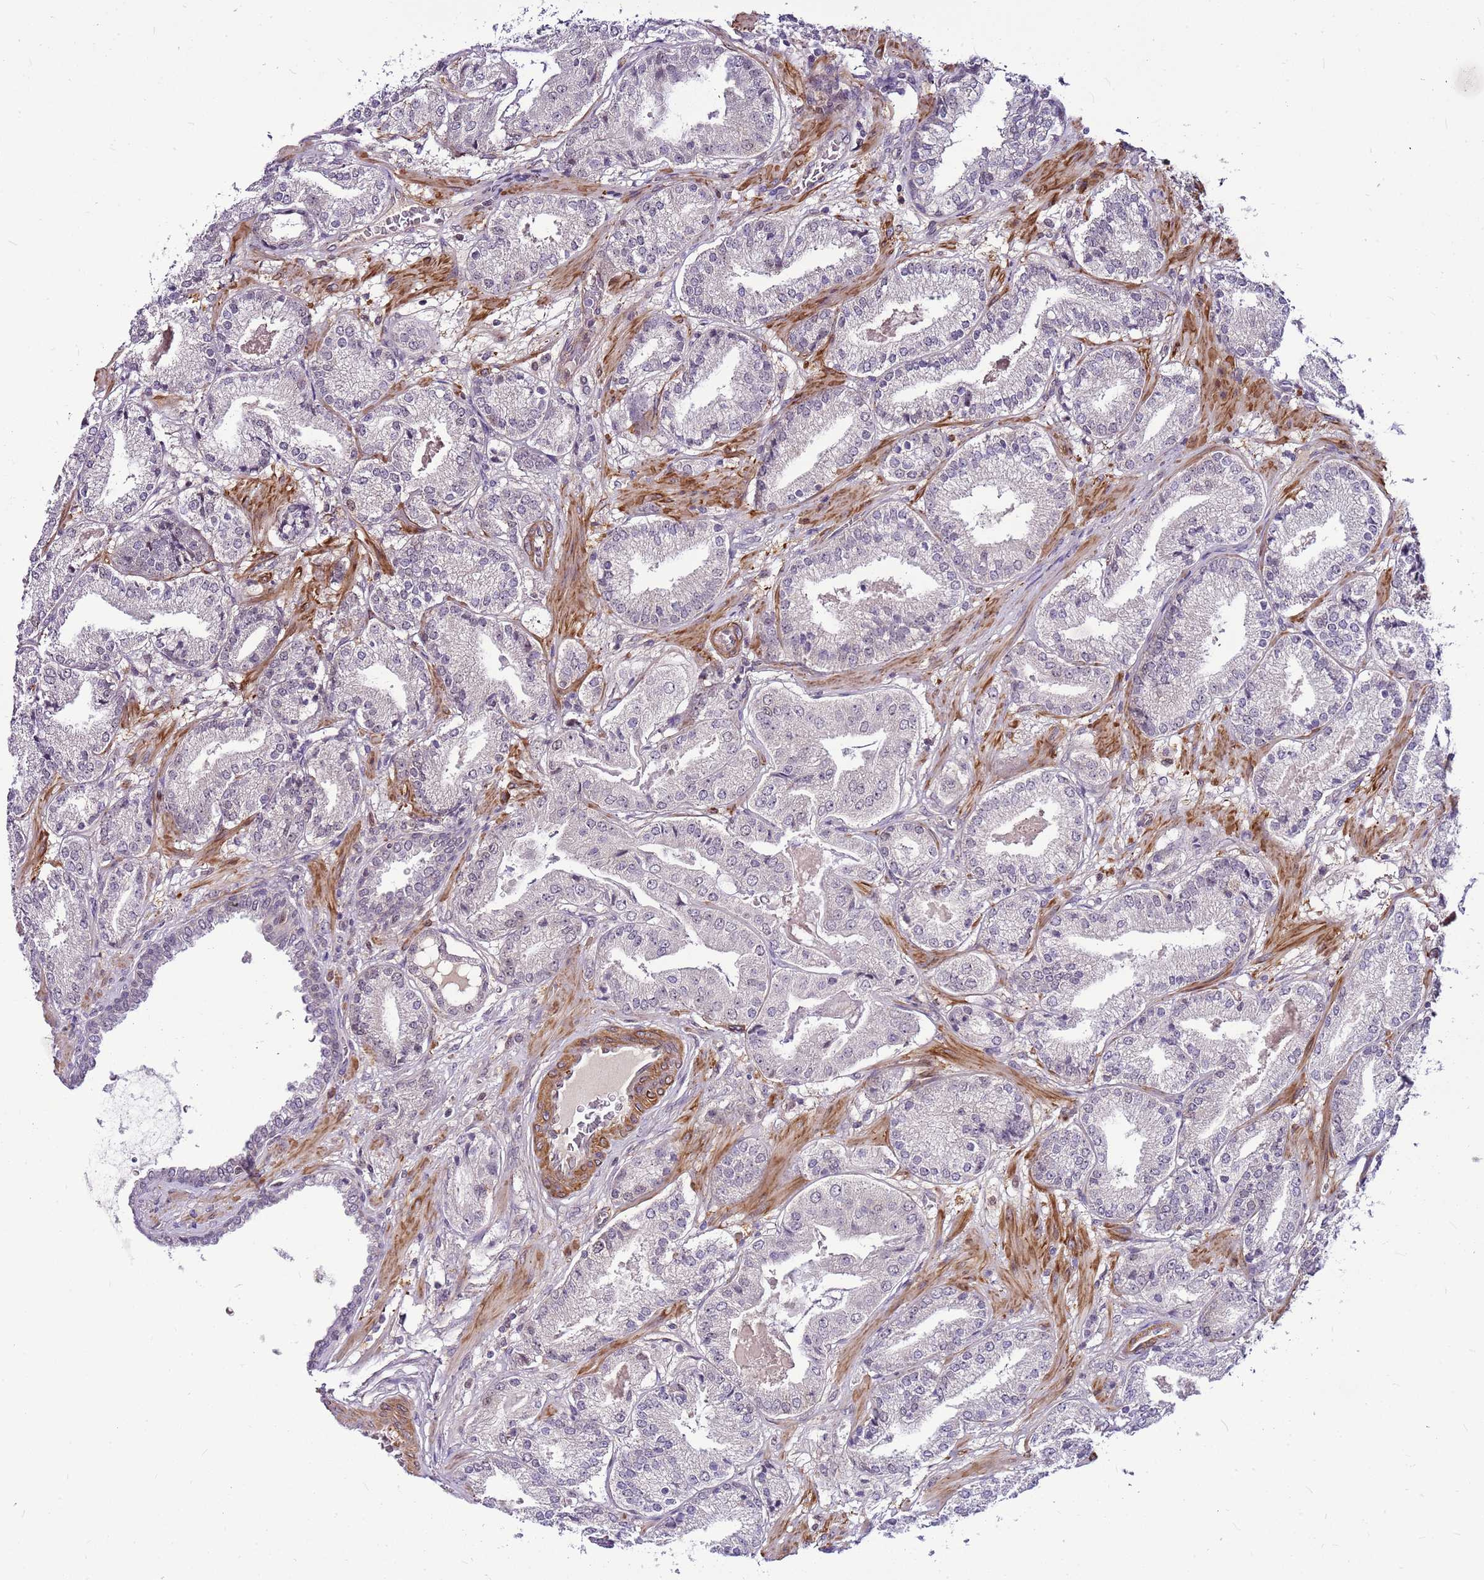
{"staining": {"intensity": "negative", "quantity": "none", "location": "none"}, "tissue": "prostate cancer", "cell_type": "Tumor cells", "image_type": "cancer", "snomed": [{"axis": "morphology", "description": "Adenocarcinoma, High grade"}, {"axis": "topography", "description": "Prostate"}], "caption": "Tumor cells show no significant positivity in prostate adenocarcinoma (high-grade).", "gene": "POLE3", "patient": {"sex": "male", "age": 63}}